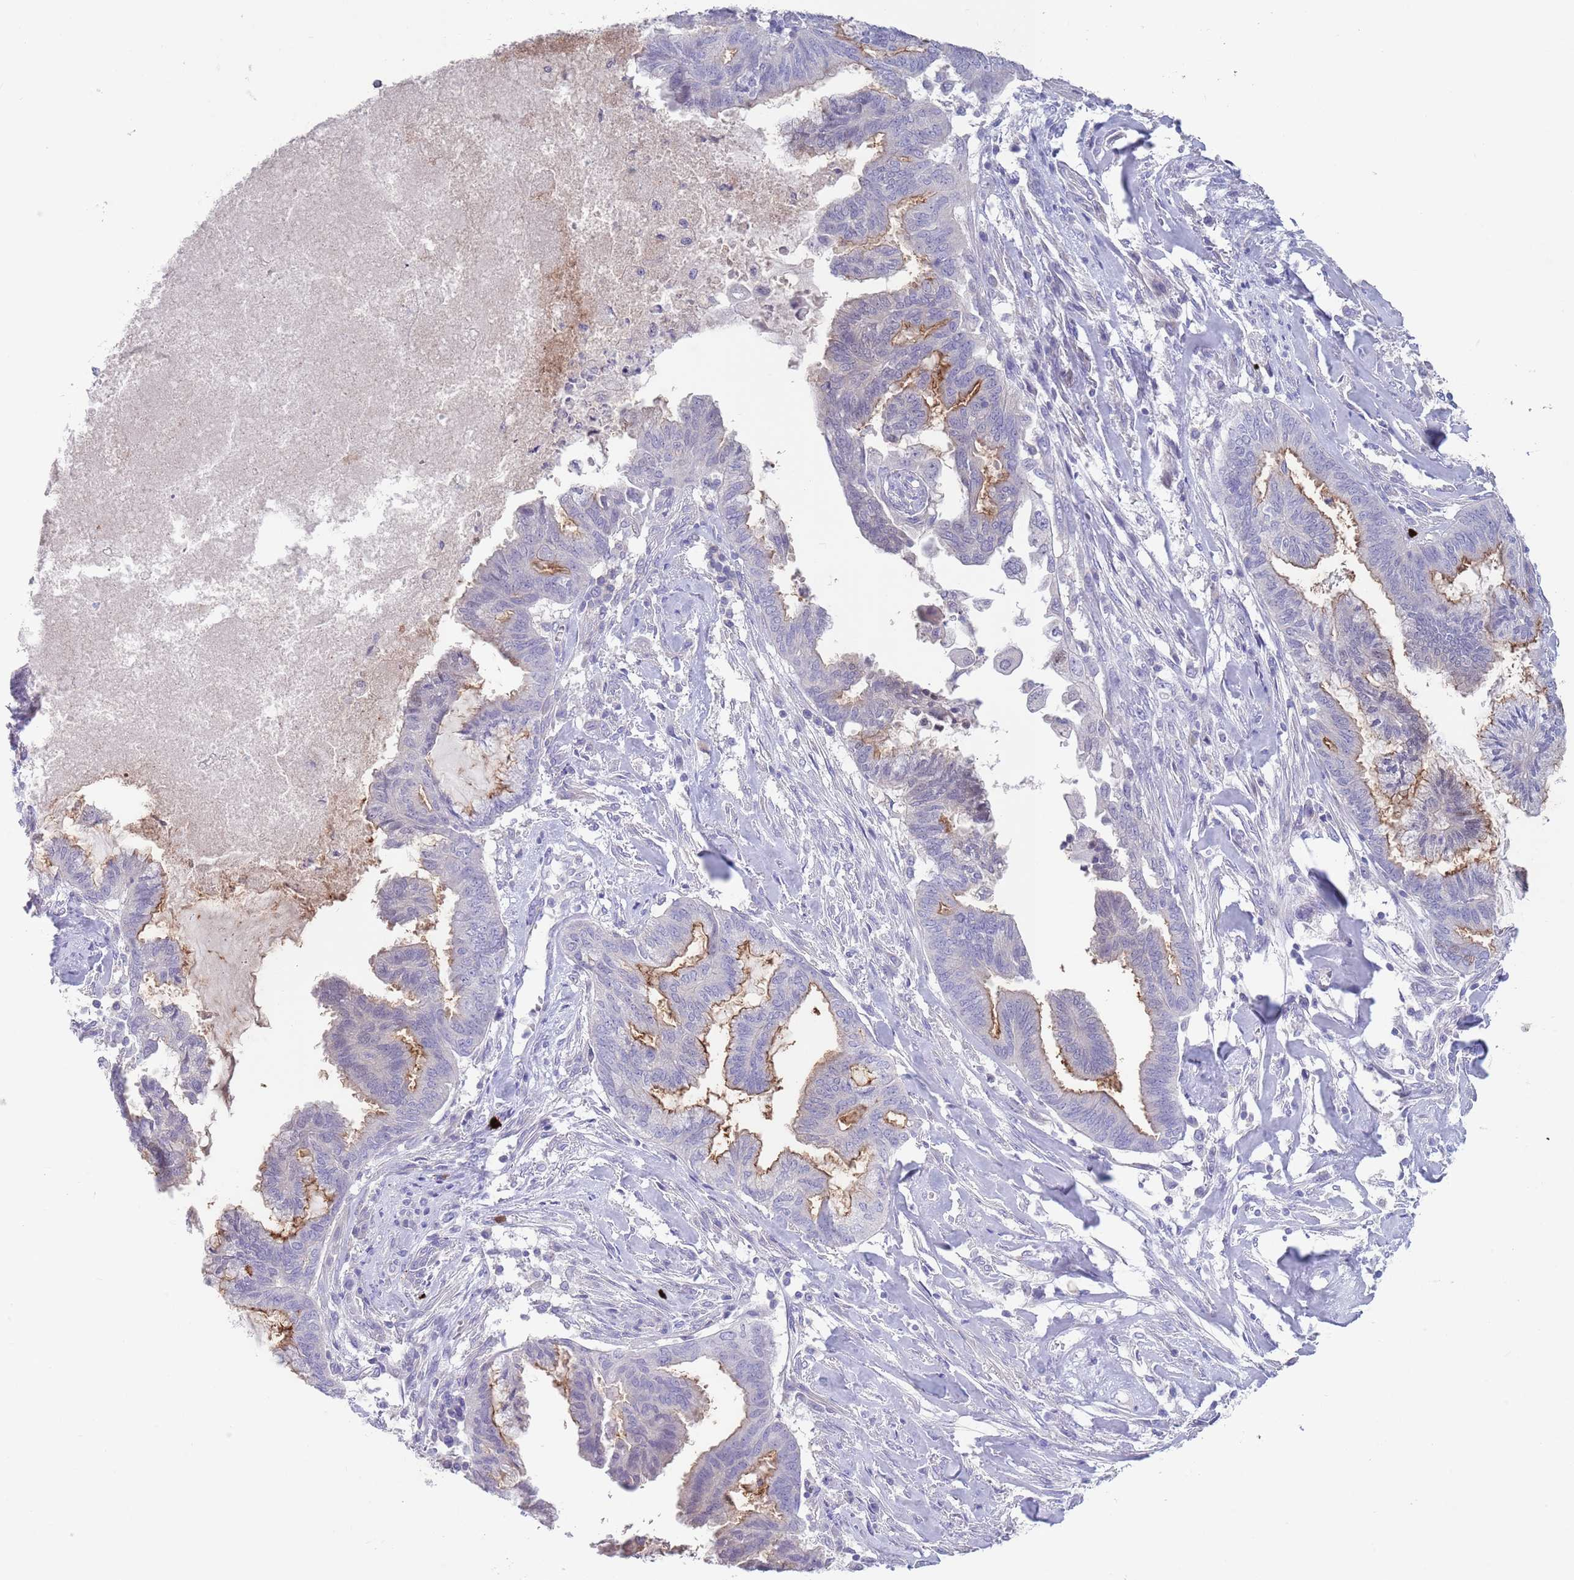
{"staining": {"intensity": "negative", "quantity": "none", "location": "none"}, "tissue": "endometrial cancer", "cell_type": "Tumor cells", "image_type": "cancer", "snomed": [{"axis": "morphology", "description": "Adenocarcinoma, NOS"}, {"axis": "topography", "description": "Endometrium"}], "caption": "Immunohistochemical staining of human endometrial adenocarcinoma exhibits no significant staining in tumor cells. (DAB immunohistochemistry (IHC) visualized using brightfield microscopy, high magnification).", "gene": "ZNF14", "patient": {"sex": "female", "age": 86}}